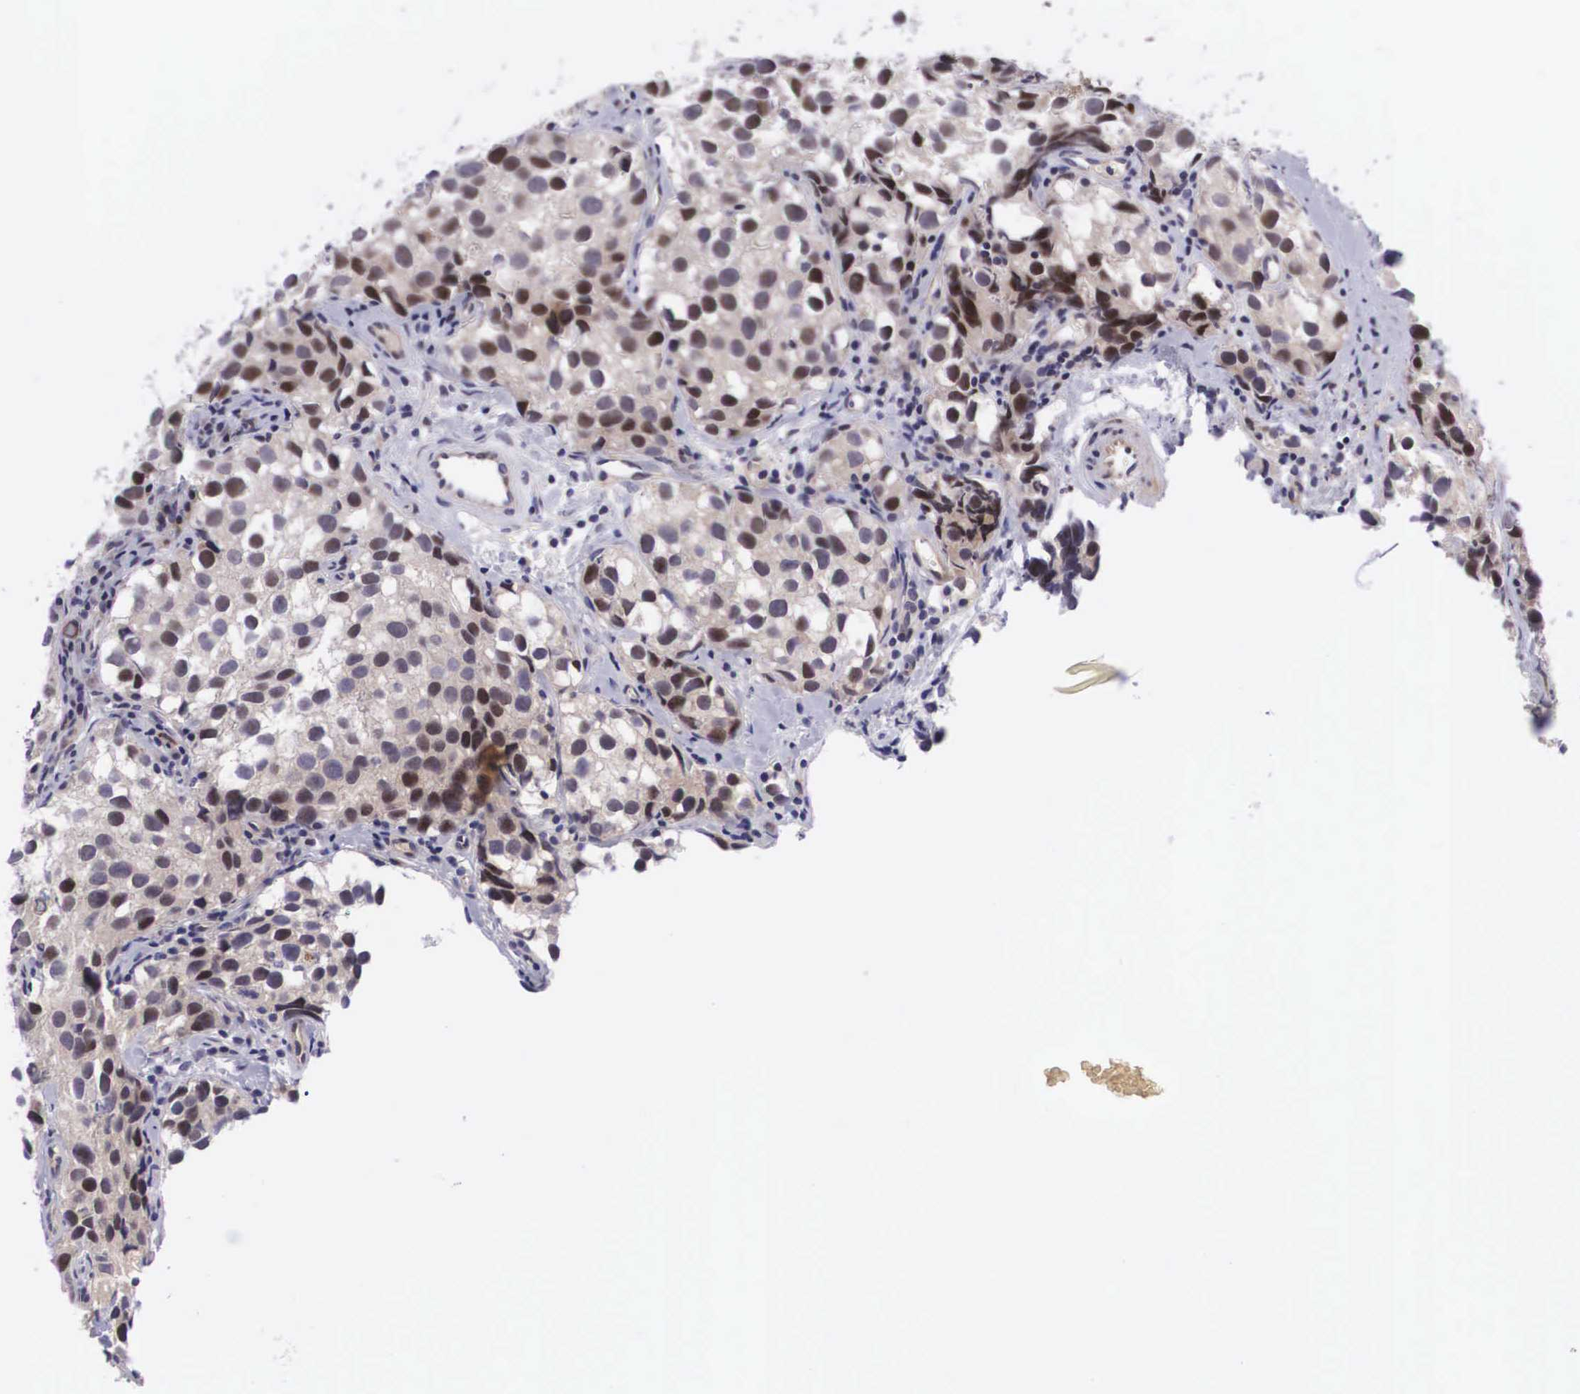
{"staining": {"intensity": "strong", "quantity": "25%-75%", "location": "nuclear"}, "tissue": "testis cancer", "cell_type": "Tumor cells", "image_type": "cancer", "snomed": [{"axis": "morphology", "description": "Seminoma, NOS"}, {"axis": "topography", "description": "Testis"}], "caption": "Human testis cancer (seminoma) stained with a brown dye exhibits strong nuclear positive expression in approximately 25%-75% of tumor cells.", "gene": "EMID1", "patient": {"sex": "male", "age": 39}}